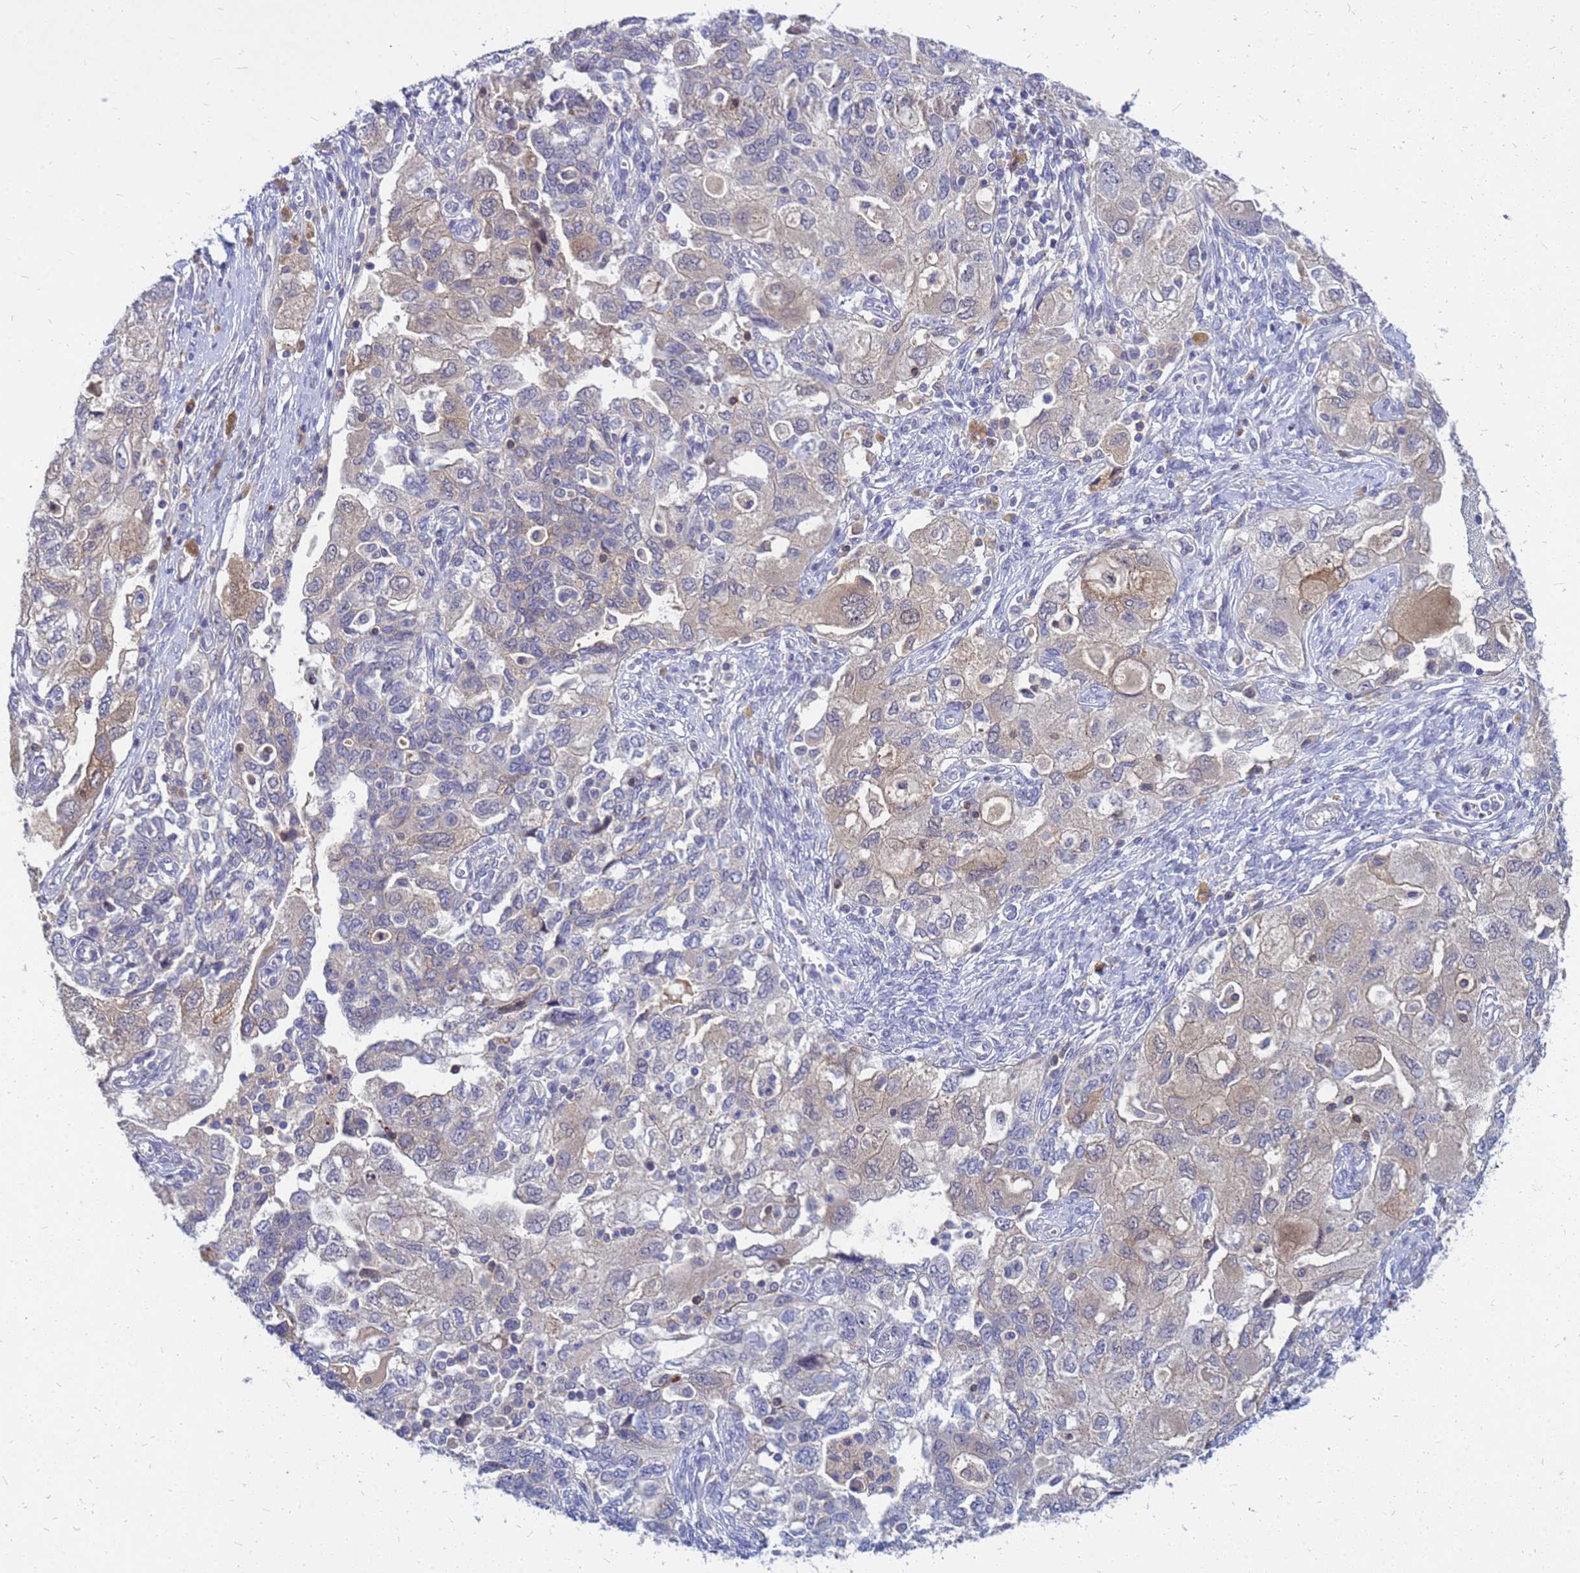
{"staining": {"intensity": "weak", "quantity": "<25%", "location": "cytoplasmic/membranous"}, "tissue": "ovarian cancer", "cell_type": "Tumor cells", "image_type": "cancer", "snomed": [{"axis": "morphology", "description": "Carcinoma, NOS"}, {"axis": "morphology", "description": "Cystadenocarcinoma, serous, NOS"}, {"axis": "topography", "description": "Ovary"}], "caption": "Human carcinoma (ovarian) stained for a protein using immunohistochemistry reveals no staining in tumor cells.", "gene": "SRGAP3", "patient": {"sex": "female", "age": 69}}